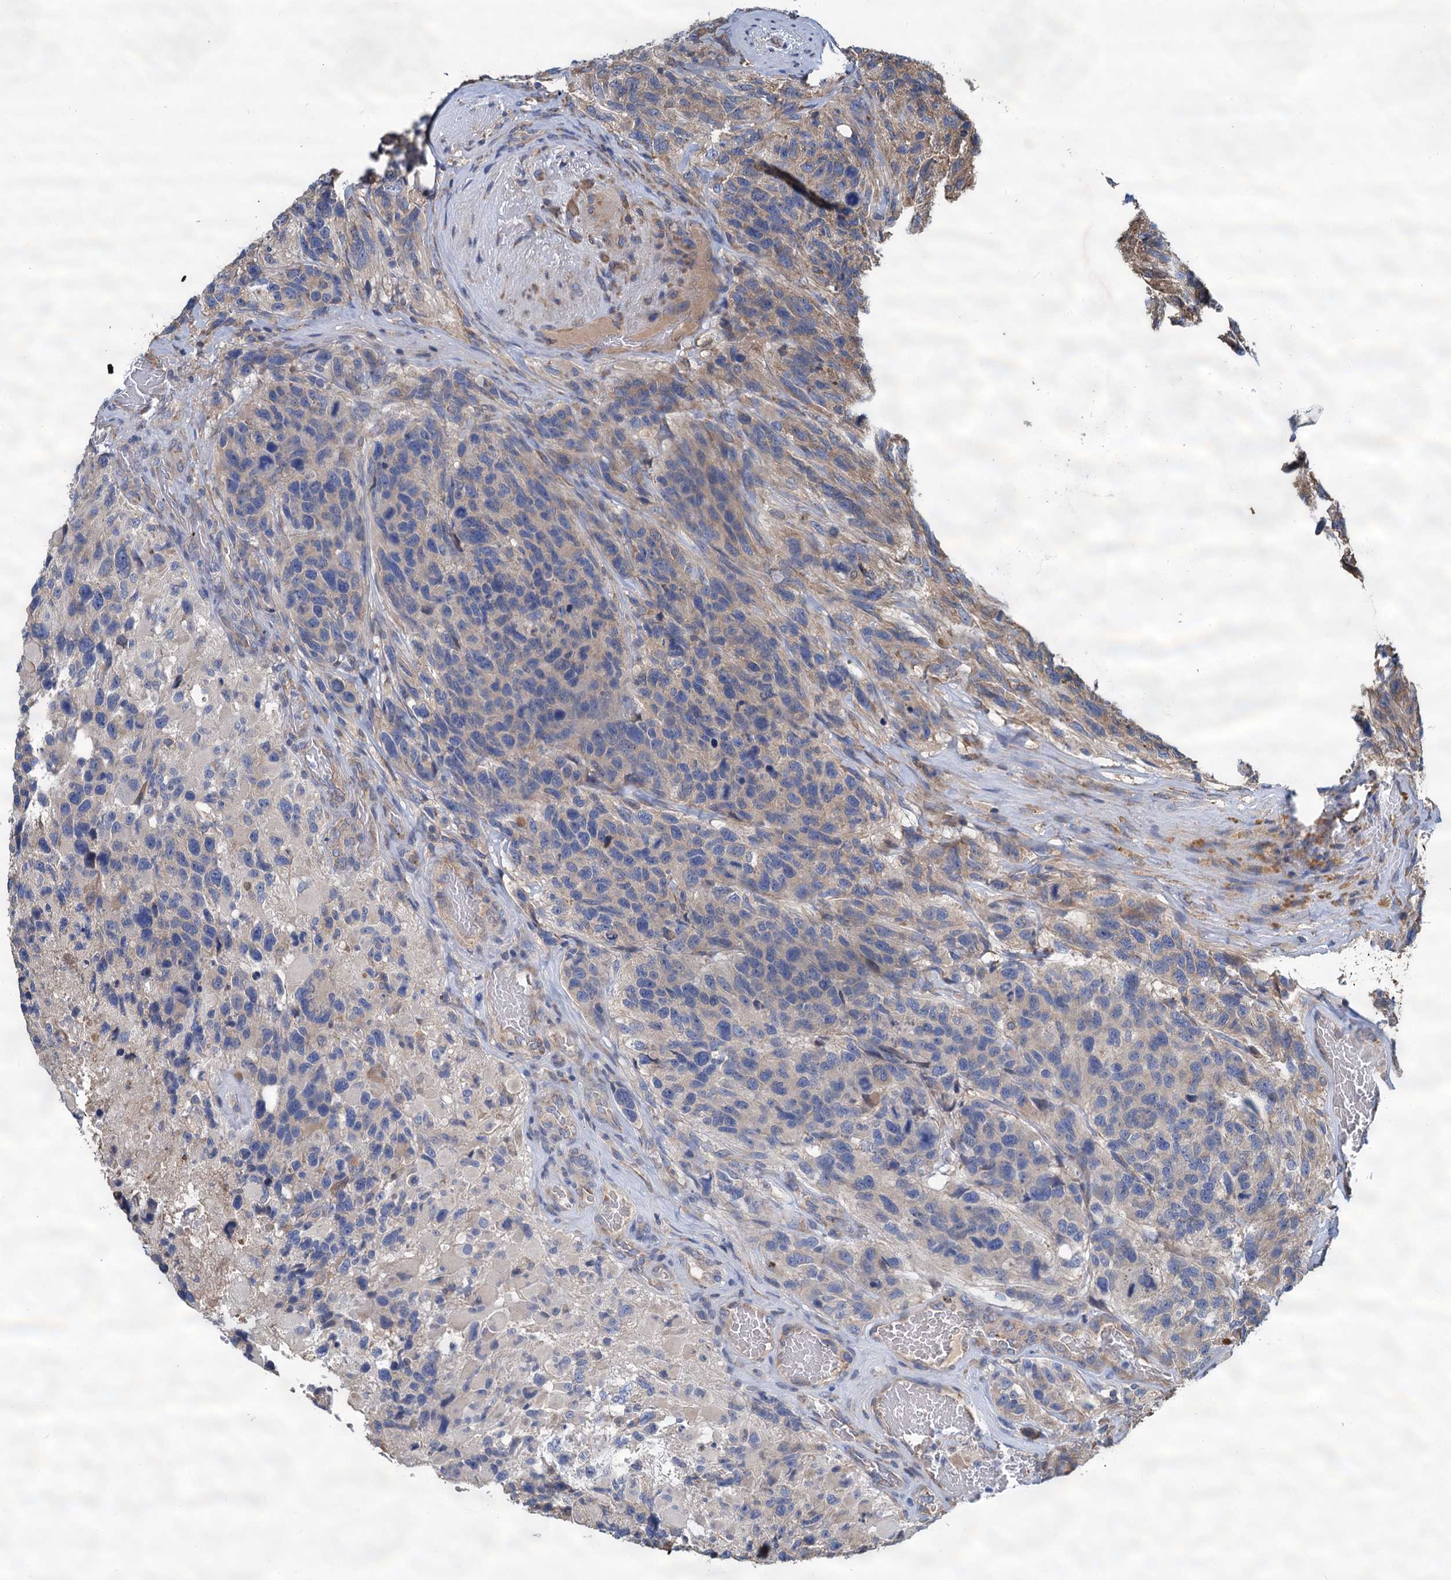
{"staining": {"intensity": "weak", "quantity": "<25%", "location": "cytoplasmic/membranous"}, "tissue": "glioma", "cell_type": "Tumor cells", "image_type": "cancer", "snomed": [{"axis": "morphology", "description": "Glioma, malignant, High grade"}, {"axis": "topography", "description": "Brain"}], "caption": "Glioma stained for a protein using IHC reveals no expression tumor cells.", "gene": "LINS1", "patient": {"sex": "male", "age": 69}}